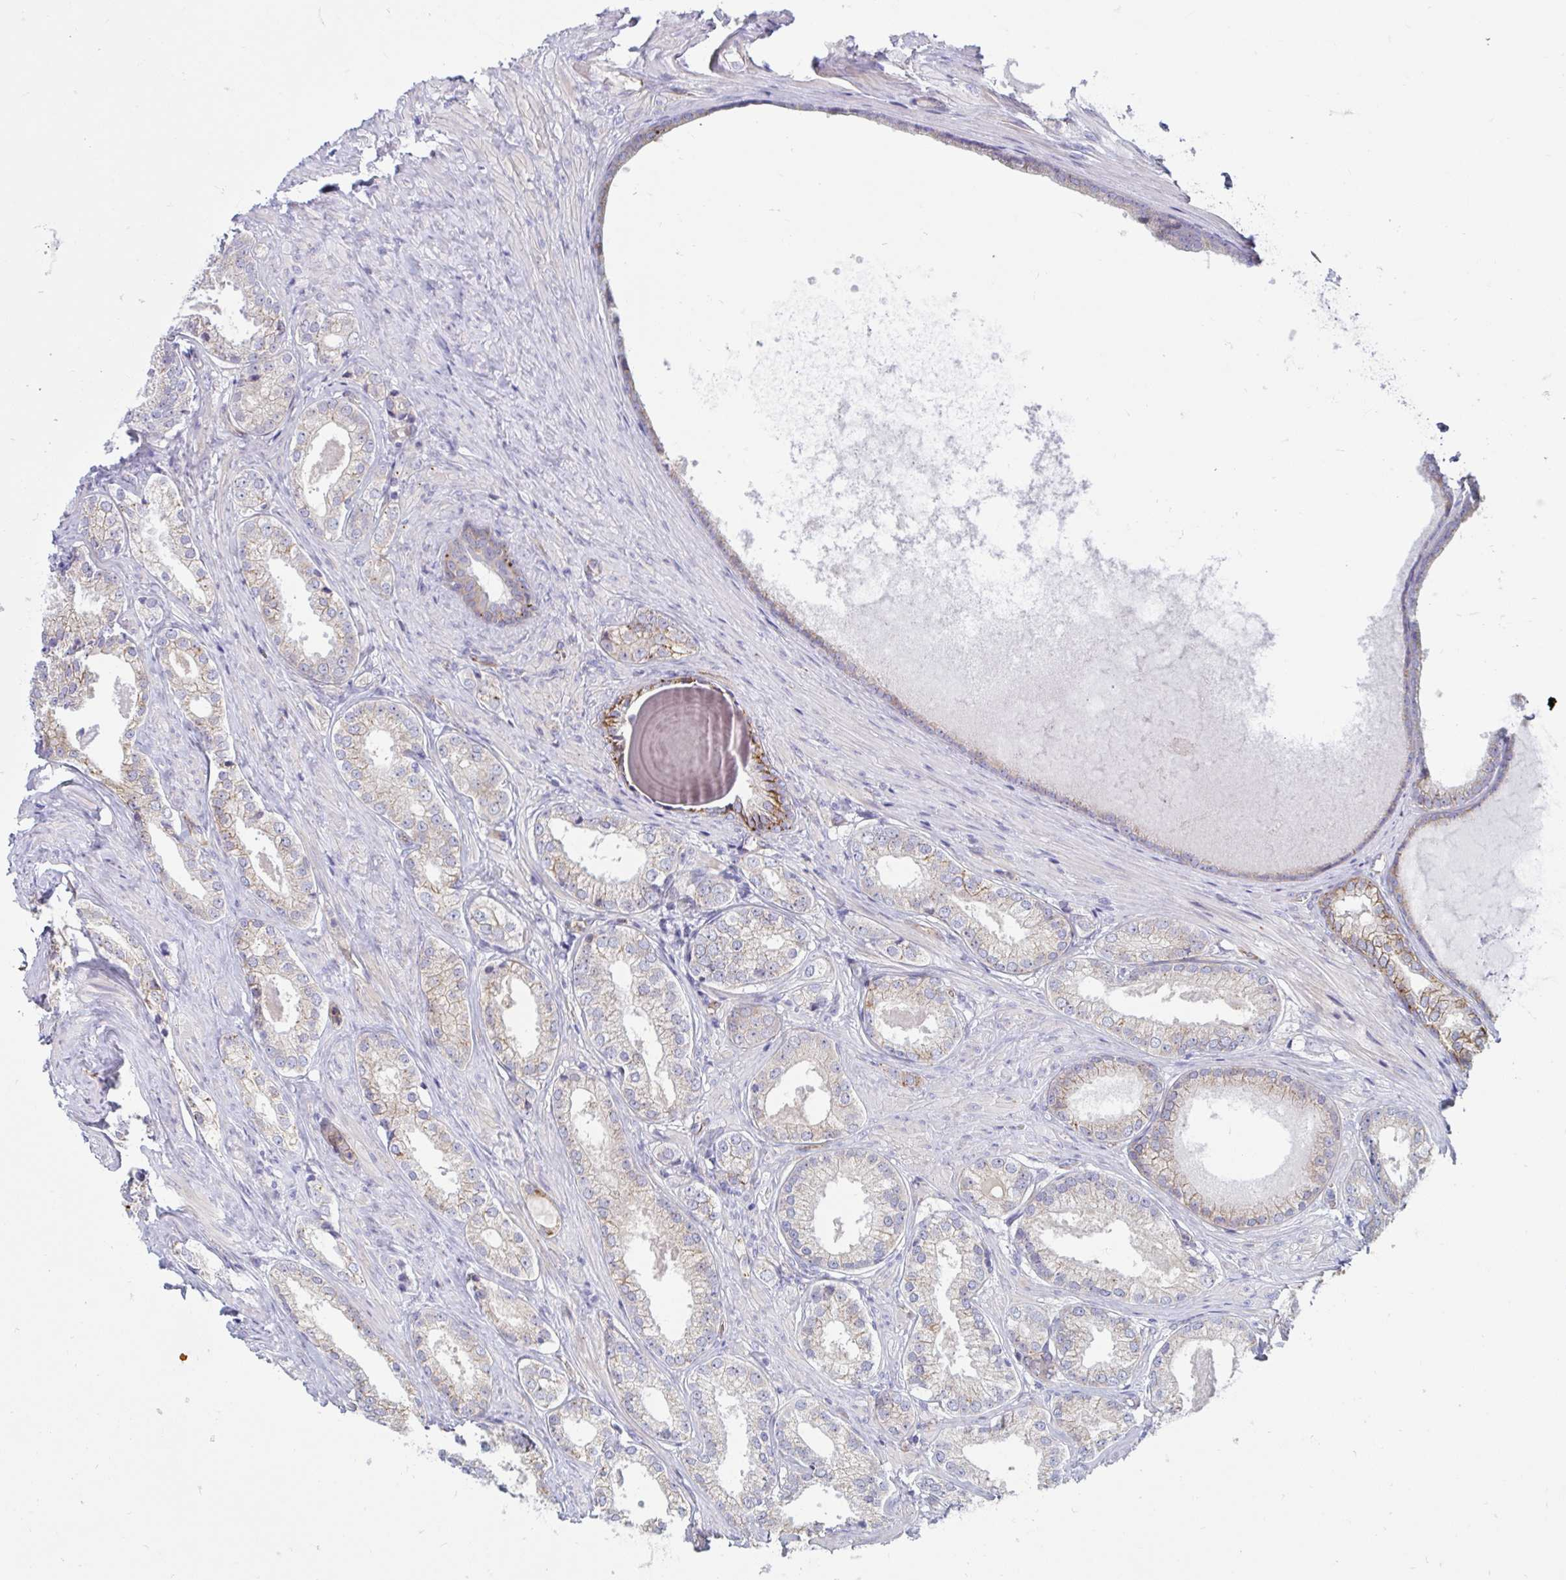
{"staining": {"intensity": "weak", "quantity": "25%-75%", "location": "cytoplasmic/membranous"}, "tissue": "prostate cancer", "cell_type": "Tumor cells", "image_type": "cancer", "snomed": [{"axis": "morphology", "description": "Adenocarcinoma, NOS"}, {"axis": "morphology", "description": "Adenocarcinoma, Low grade"}, {"axis": "topography", "description": "Prostate"}], "caption": "Immunohistochemistry (IHC) of prostate adenocarcinoma shows low levels of weak cytoplasmic/membranous expression in approximately 25%-75% of tumor cells.", "gene": "SLC9A6", "patient": {"sex": "male", "age": 68}}